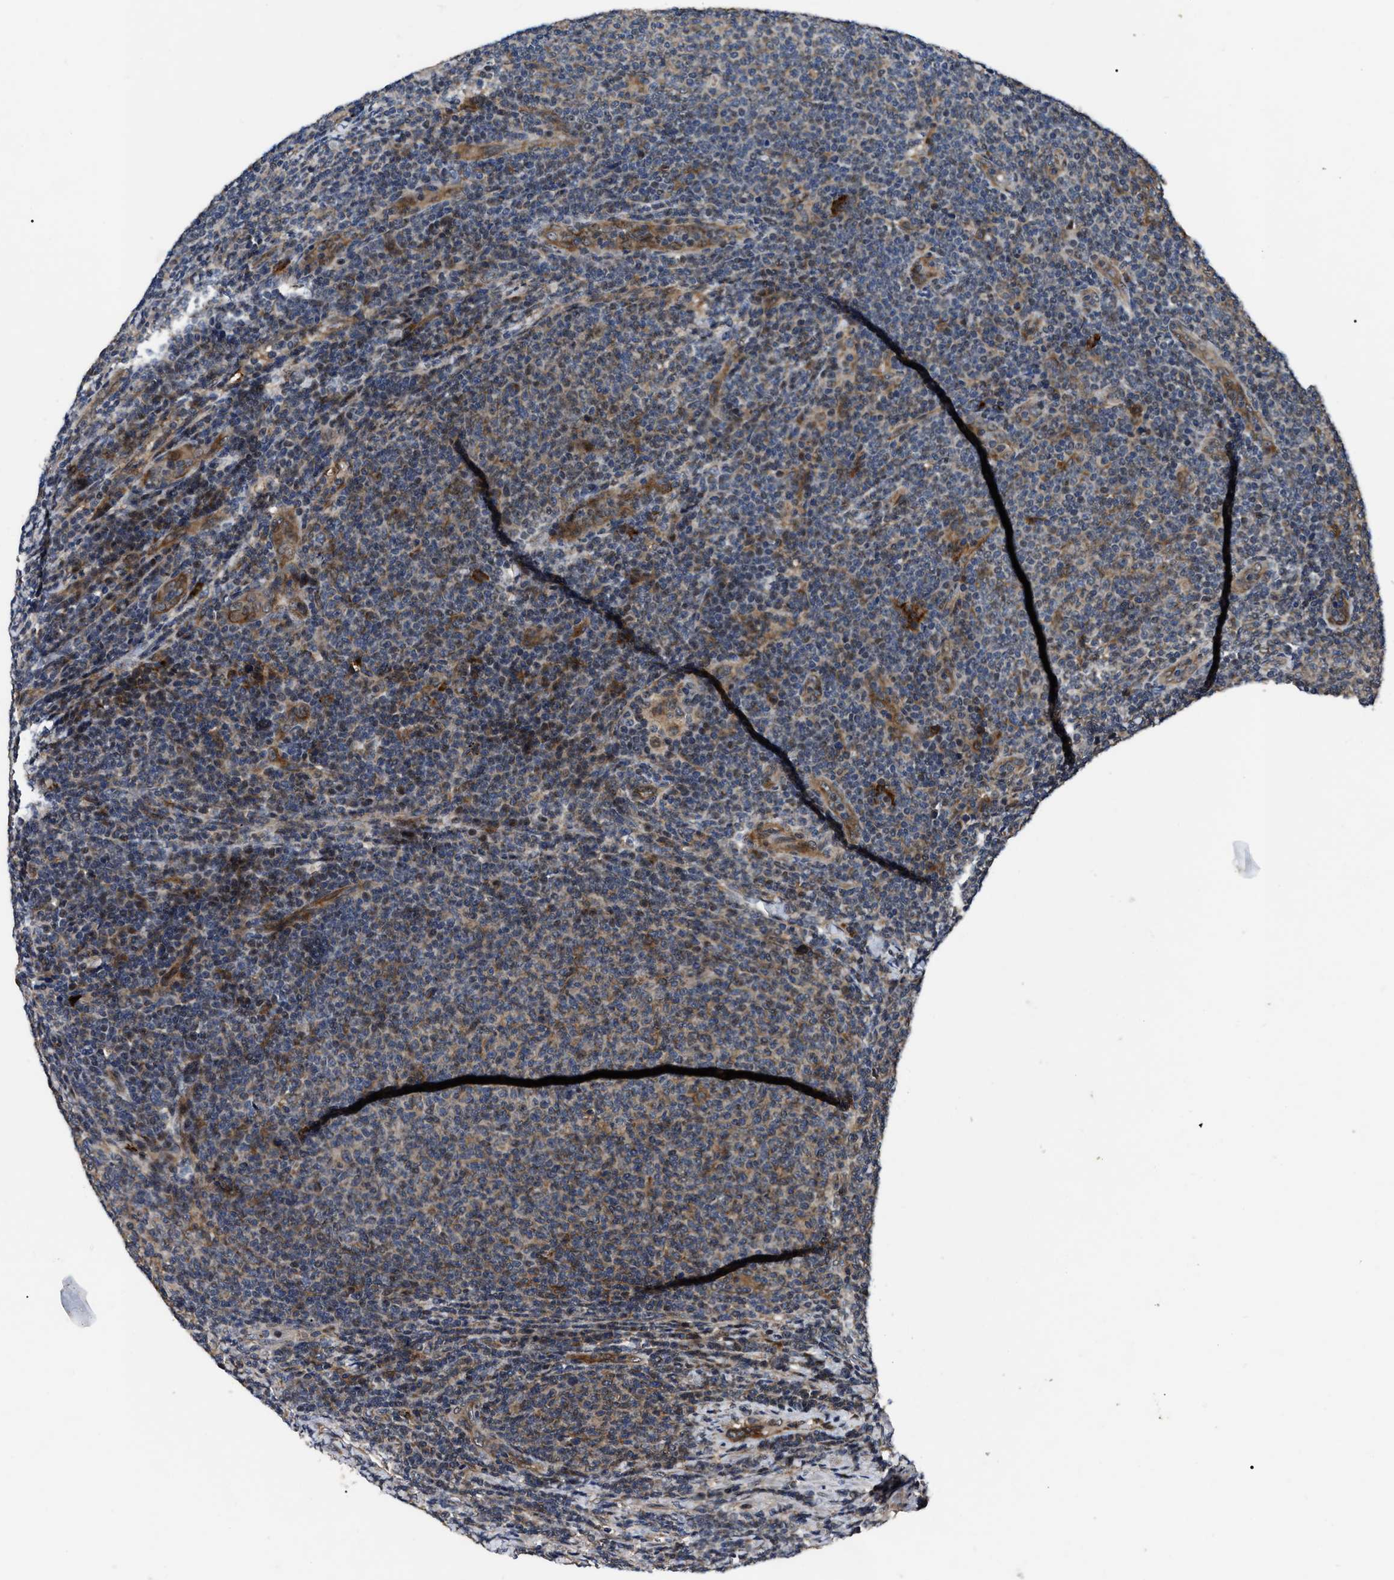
{"staining": {"intensity": "moderate", "quantity": "25%-75%", "location": "cytoplasmic/membranous"}, "tissue": "lymphoma", "cell_type": "Tumor cells", "image_type": "cancer", "snomed": [{"axis": "morphology", "description": "Malignant lymphoma, non-Hodgkin's type, Low grade"}, {"axis": "topography", "description": "Lymph node"}], "caption": "Immunohistochemistry of human lymphoma shows medium levels of moderate cytoplasmic/membranous staining in about 25%-75% of tumor cells. The protein of interest is stained brown, and the nuclei are stained in blue (DAB IHC with brightfield microscopy, high magnification).", "gene": "PPWD1", "patient": {"sex": "male", "age": 66}}